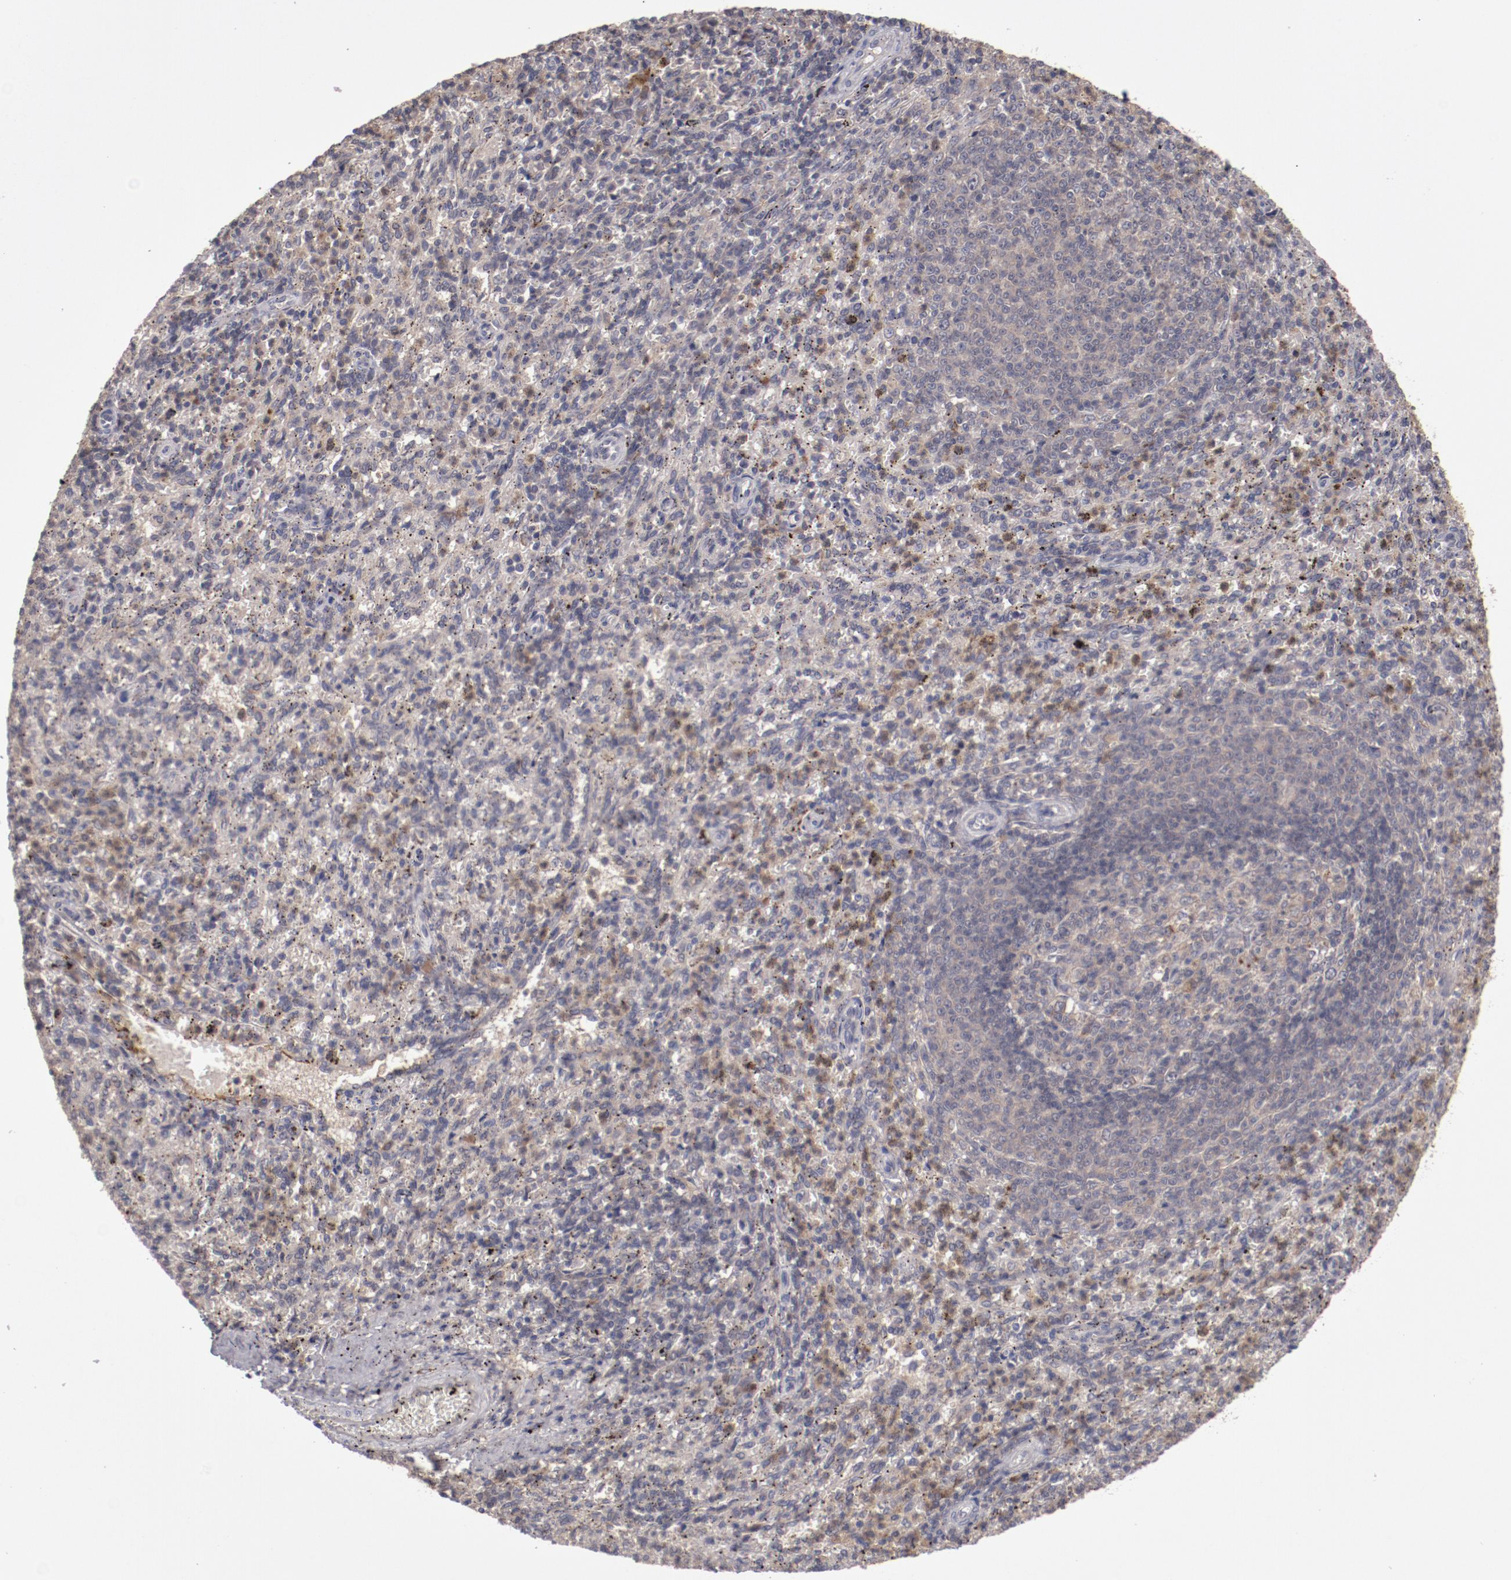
{"staining": {"intensity": "weak", "quantity": "<25%", "location": "cytoplasmic/membranous"}, "tissue": "spleen", "cell_type": "Cells in red pulp", "image_type": "normal", "snomed": [{"axis": "morphology", "description": "Normal tissue, NOS"}, {"axis": "topography", "description": "Spleen"}], "caption": "A high-resolution histopathology image shows immunohistochemistry staining of benign spleen, which demonstrates no significant staining in cells in red pulp.", "gene": "CP", "patient": {"sex": "female", "age": 10}}